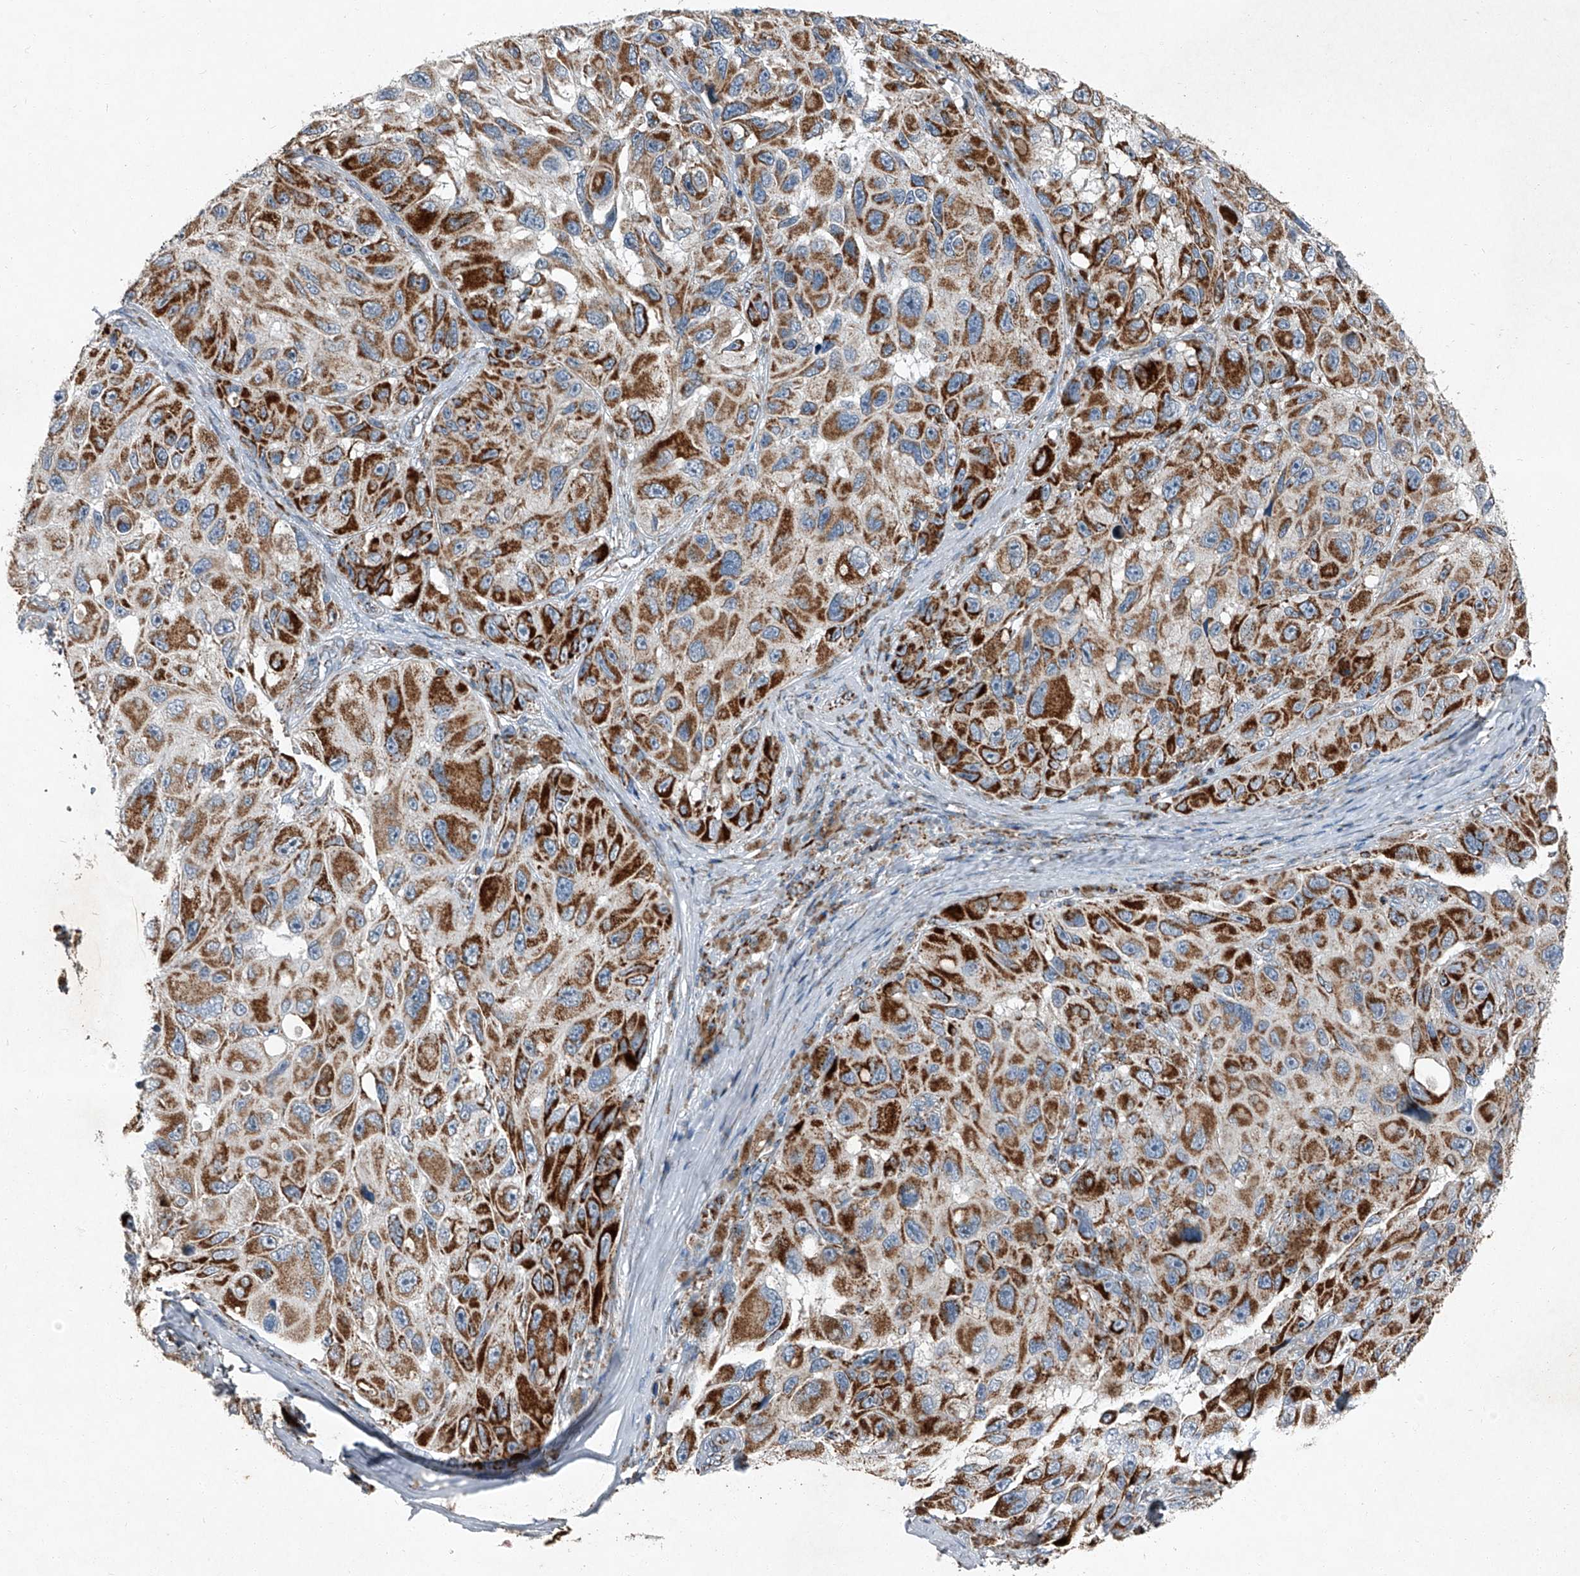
{"staining": {"intensity": "strong", "quantity": ">75%", "location": "cytoplasmic/membranous"}, "tissue": "melanoma", "cell_type": "Tumor cells", "image_type": "cancer", "snomed": [{"axis": "morphology", "description": "Malignant melanoma, NOS"}, {"axis": "topography", "description": "Skin"}], "caption": "Melanoma stained with a protein marker exhibits strong staining in tumor cells.", "gene": "CHRNA7", "patient": {"sex": "female", "age": 73}}